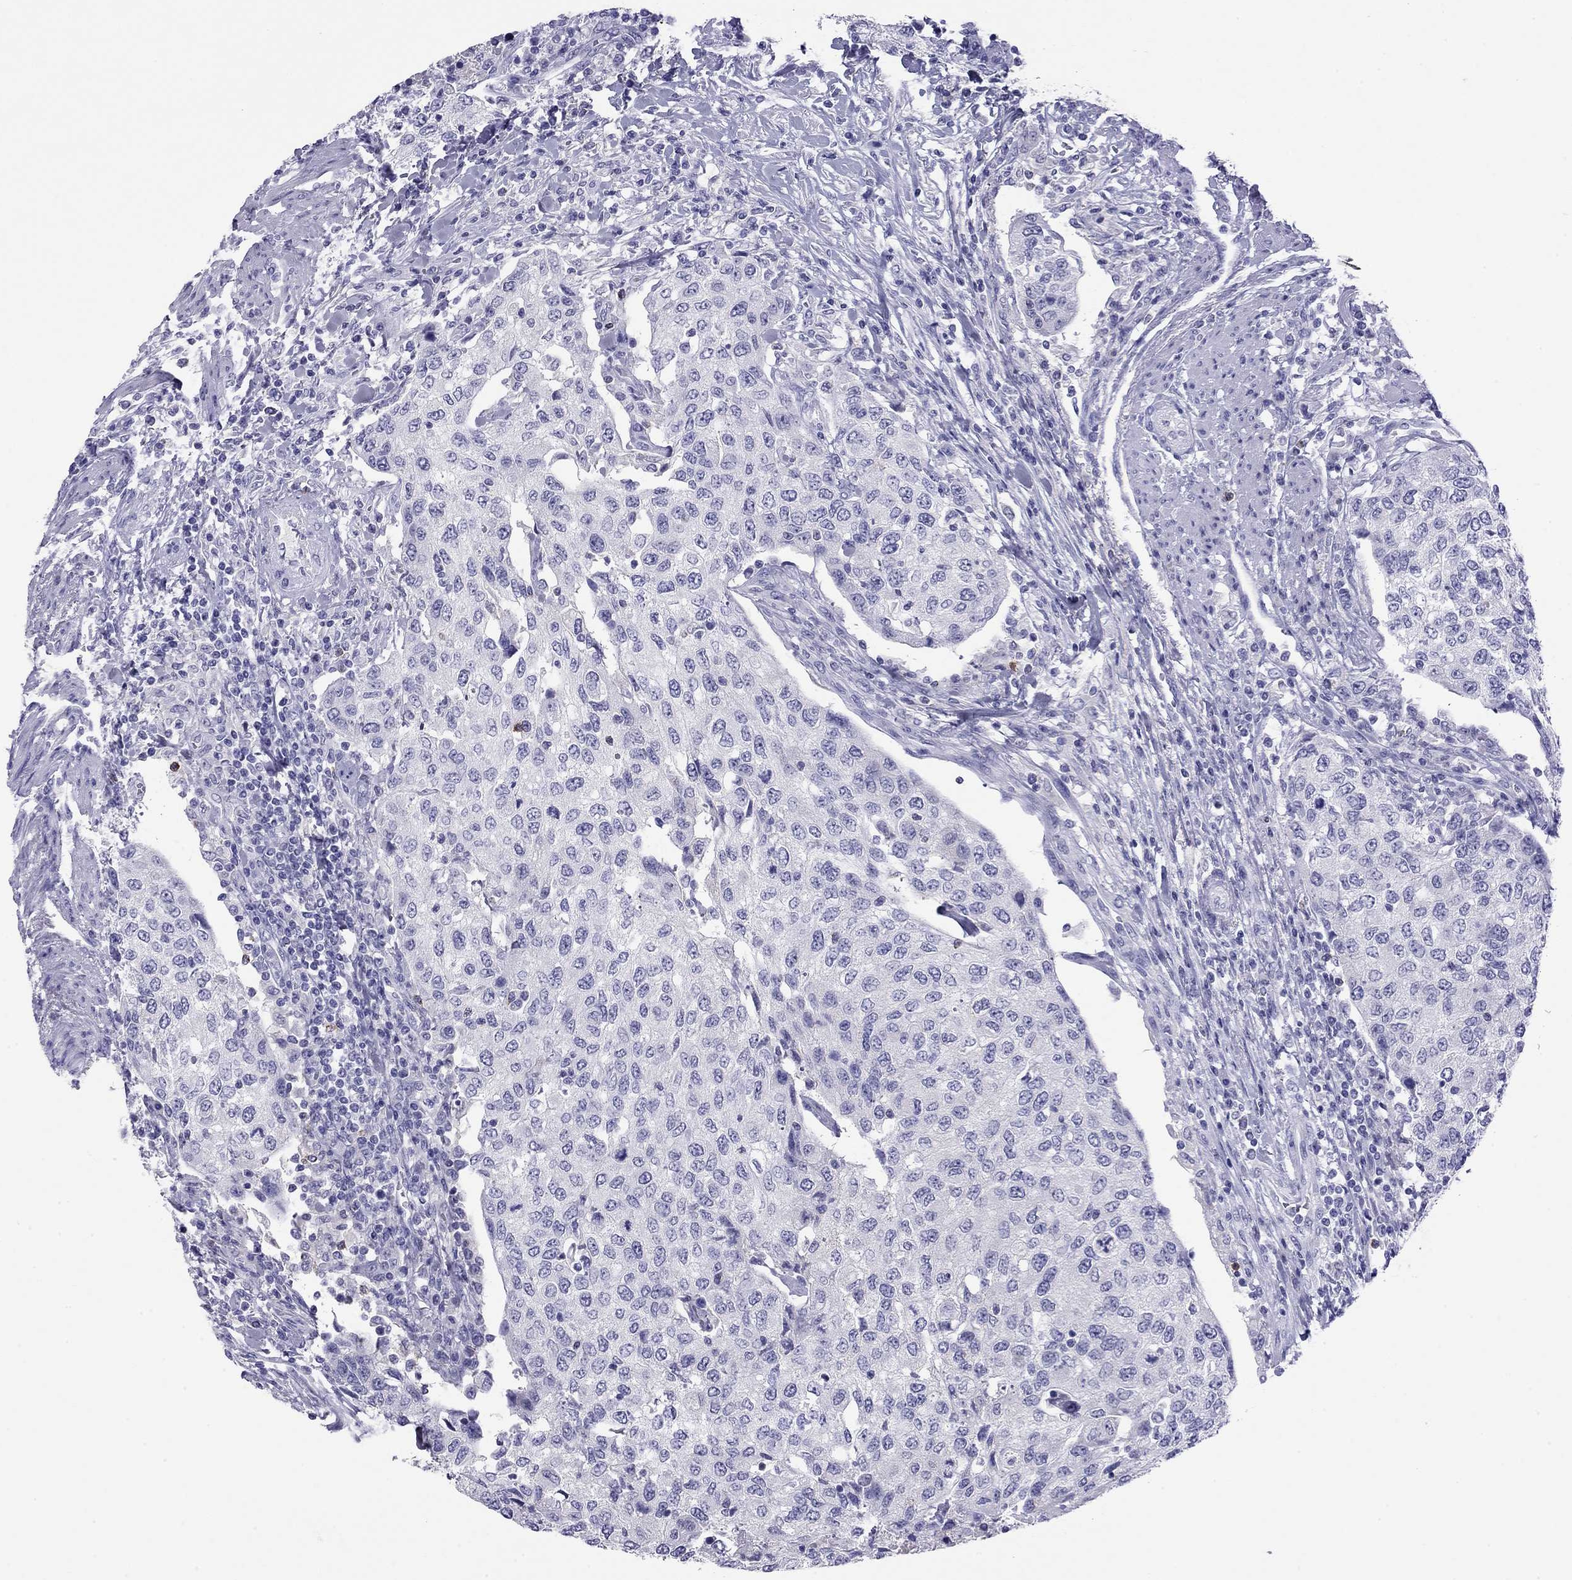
{"staining": {"intensity": "negative", "quantity": "none", "location": "none"}, "tissue": "urothelial cancer", "cell_type": "Tumor cells", "image_type": "cancer", "snomed": [{"axis": "morphology", "description": "Urothelial carcinoma, High grade"}, {"axis": "topography", "description": "Urinary bladder"}], "caption": "A photomicrograph of human urothelial cancer is negative for staining in tumor cells. (DAB IHC, high magnification).", "gene": "ODF4", "patient": {"sex": "female", "age": 78}}